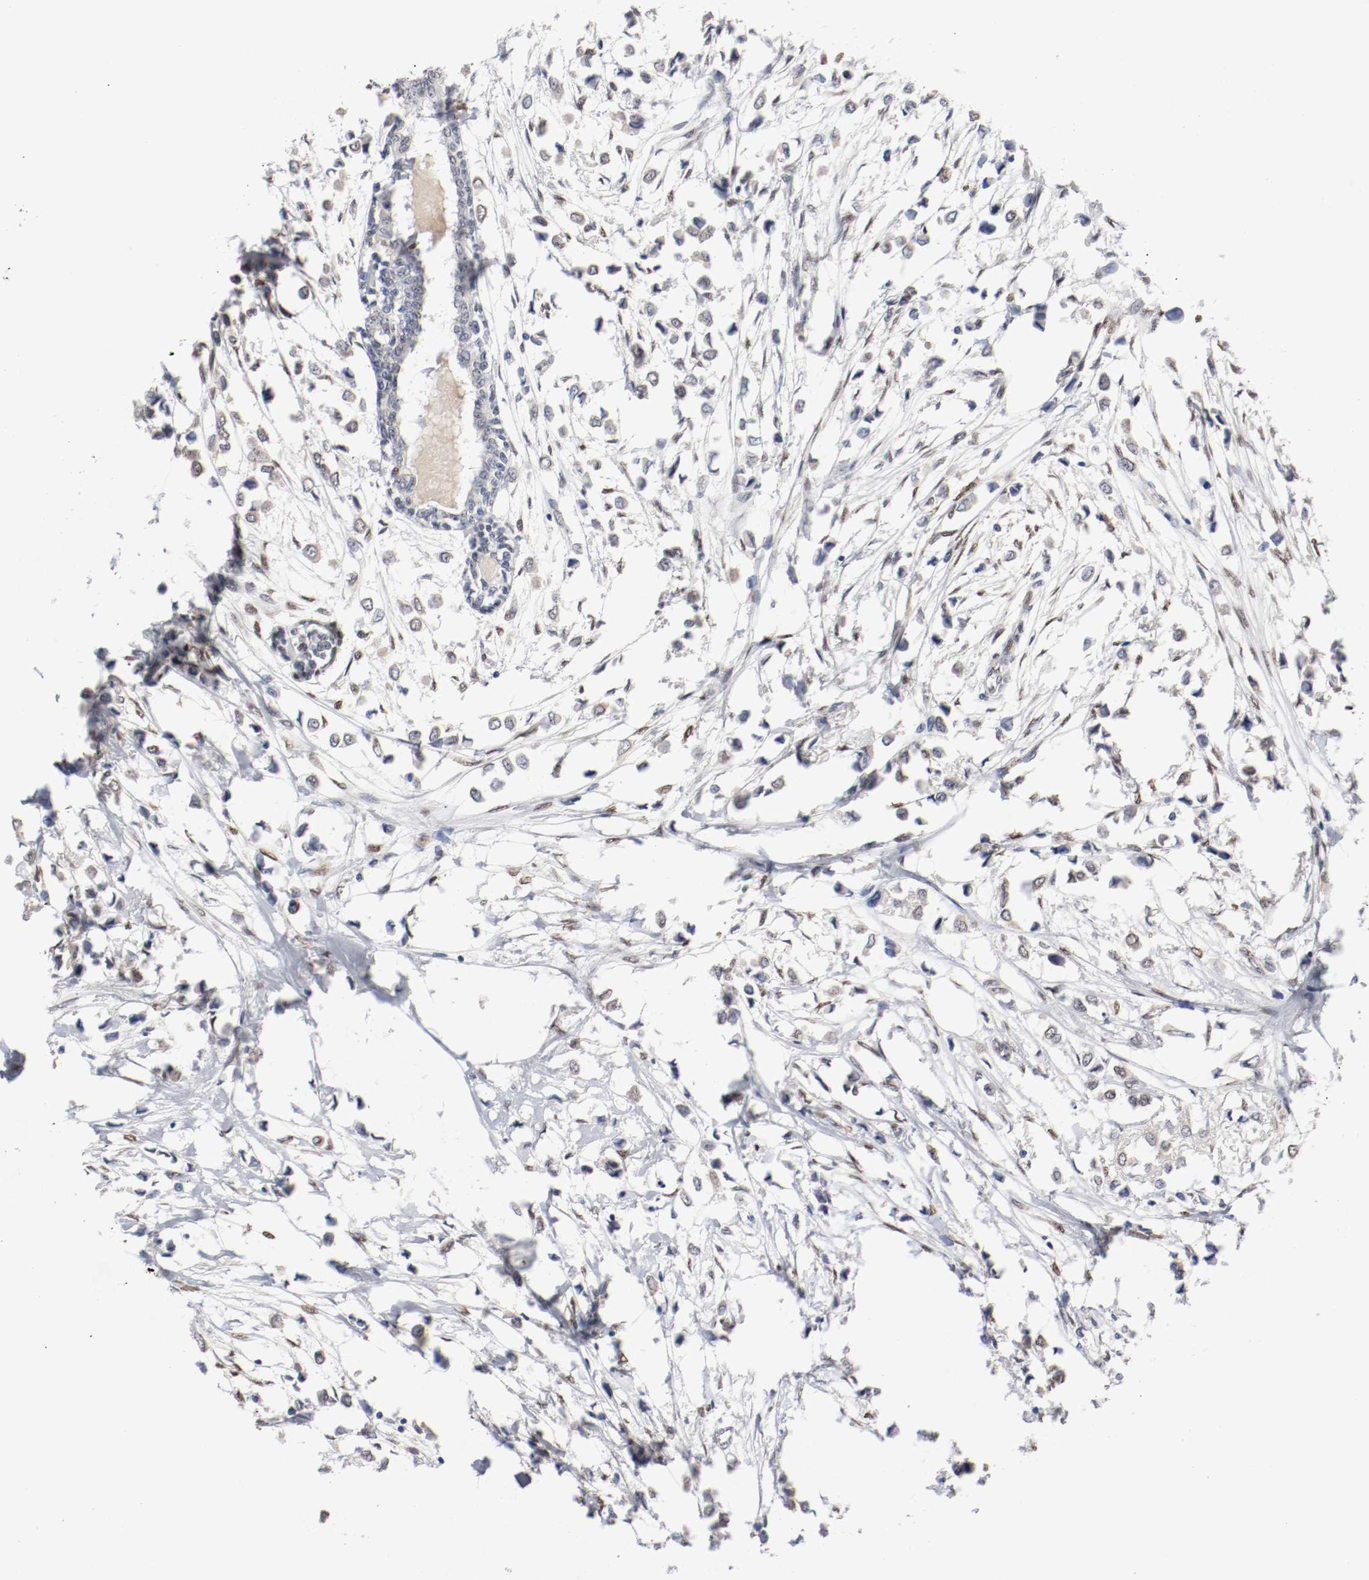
{"staining": {"intensity": "weak", "quantity": "25%-75%", "location": "nuclear"}, "tissue": "breast cancer", "cell_type": "Tumor cells", "image_type": "cancer", "snomed": [{"axis": "morphology", "description": "Lobular carcinoma"}, {"axis": "topography", "description": "Breast"}], "caption": "Weak nuclear staining for a protein is seen in about 25%-75% of tumor cells of breast cancer using immunohistochemistry.", "gene": "FOSL2", "patient": {"sex": "female", "age": 51}}